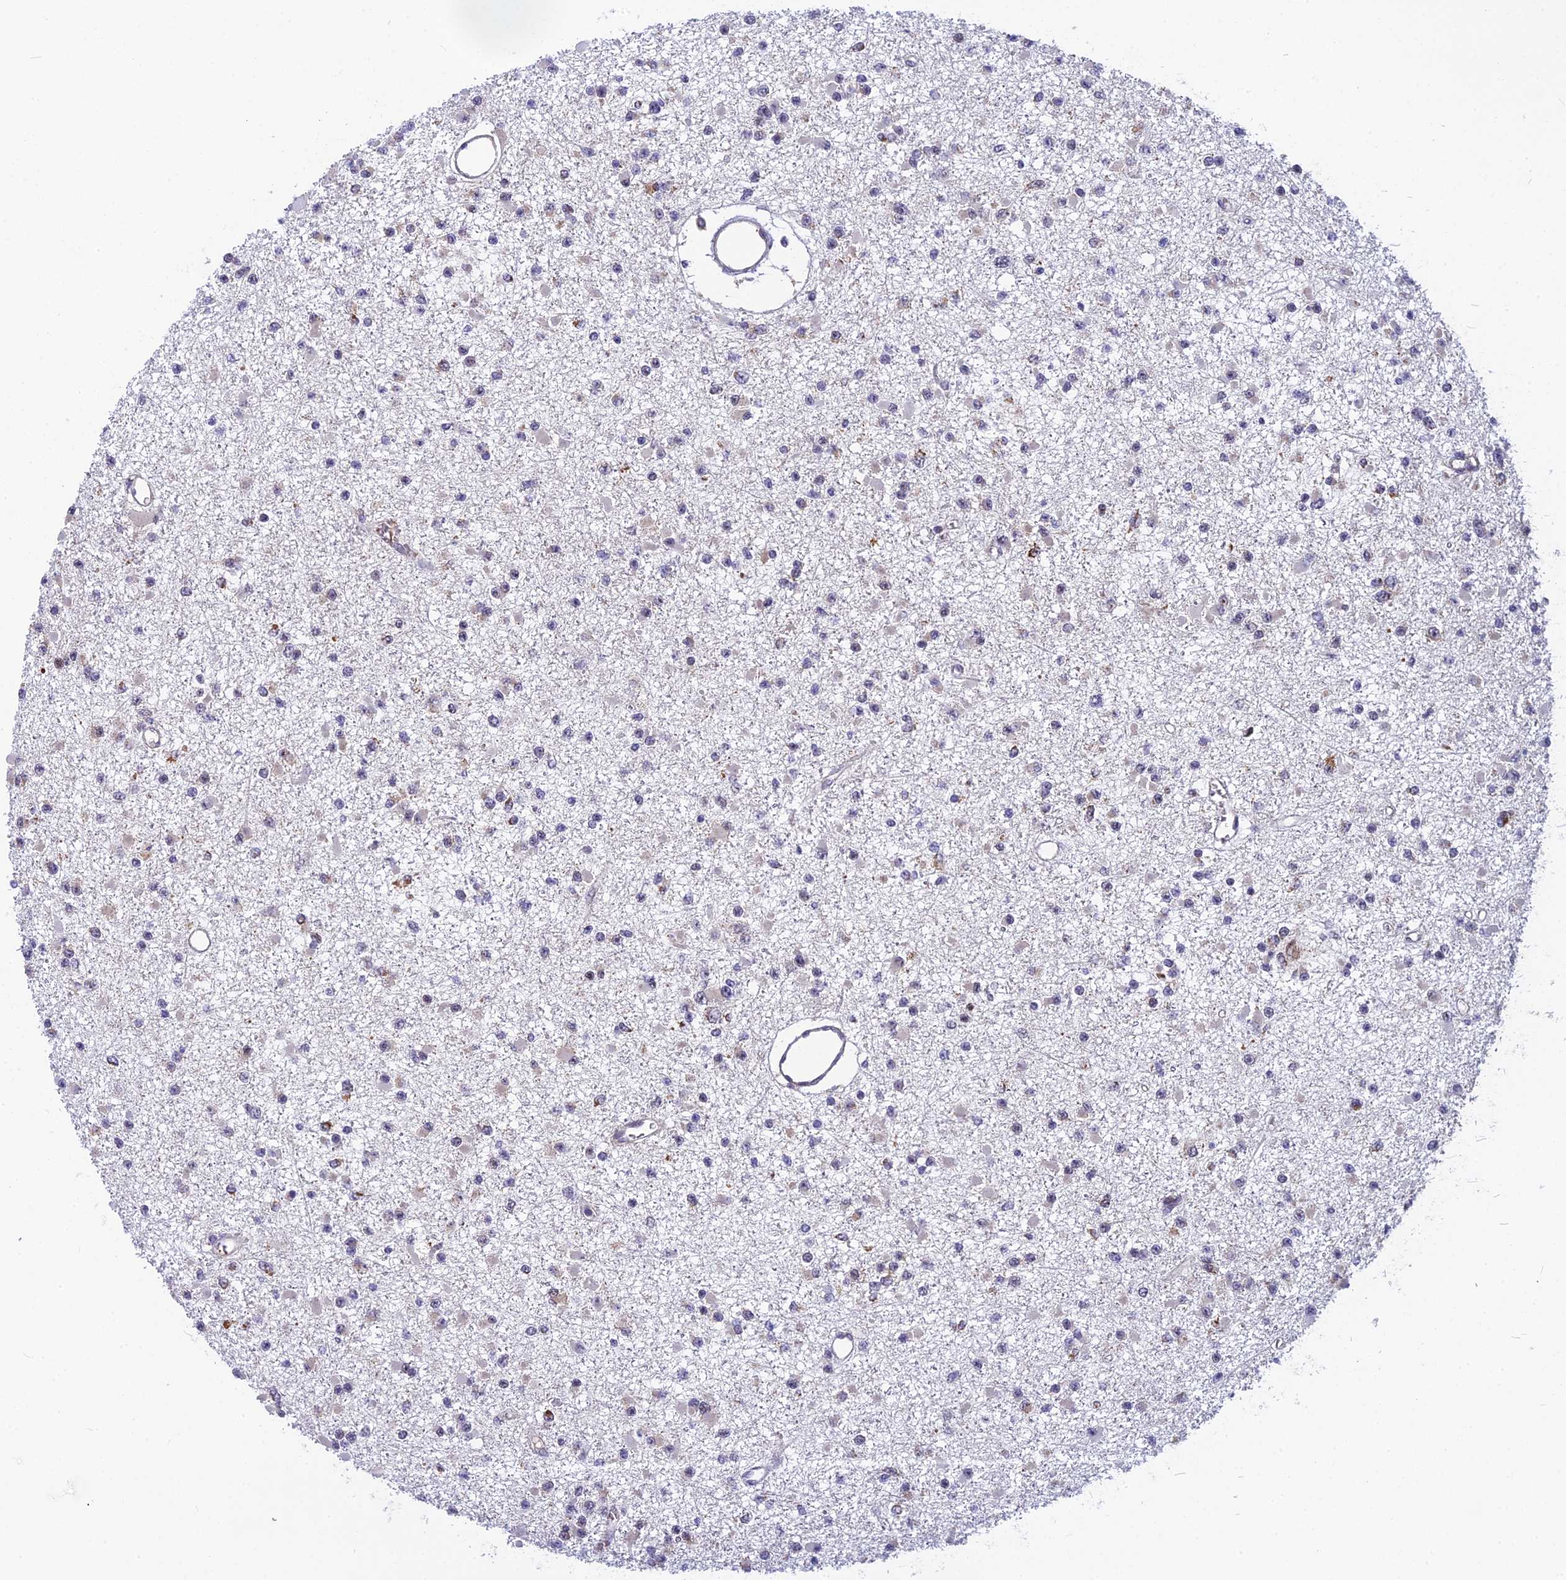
{"staining": {"intensity": "weak", "quantity": "<25%", "location": "cytoplasmic/membranous"}, "tissue": "glioma", "cell_type": "Tumor cells", "image_type": "cancer", "snomed": [{"axis": "morphology", "description": "Glioma, malignant, Low grade"}, {"axis": "topography", "description": "Brain"}], "caption": "Tumor cells show no significant protein positivity in malignant glioma (low-grade).", "gene": "CMC1", "patient": {"sex": "female", "age": 22}}